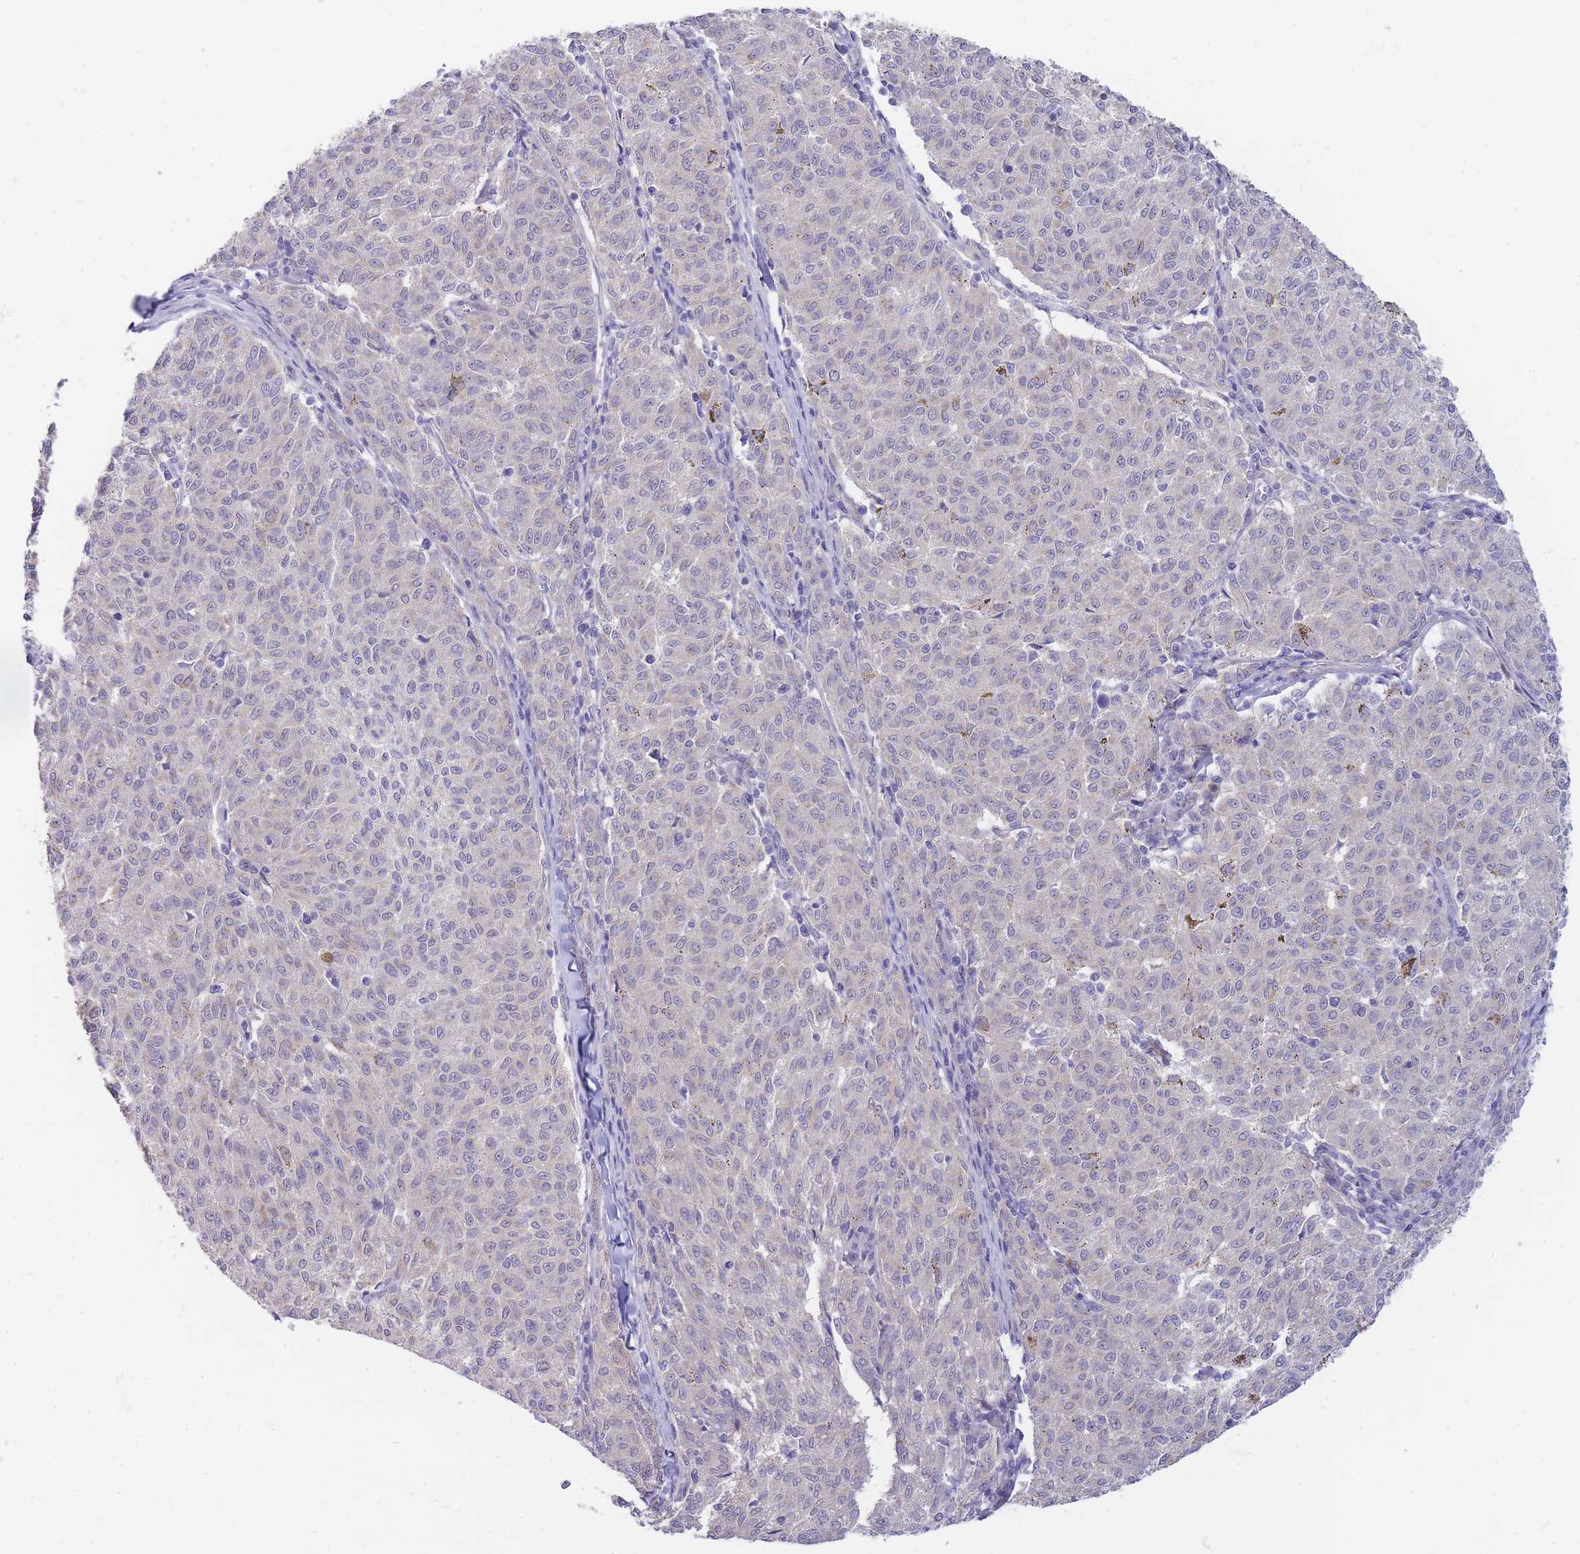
{"staining": {"intensity": "negative", "quantity": "none", "location": "none"}, "tissue": "melanoma", "cell_type": "Tumor cells", "image_type": "cancer", "snomed": [{"axis": "morphology", "description": "Malignant melanoma, NOS"}, {"axis": "topography", "description": "Skin"}], "caption": "Micrograph shows no protein expression in tumor cells of melanoma tissue.", "gene": "SUGT1", "patient": {"sex": "female", "age": 72}}